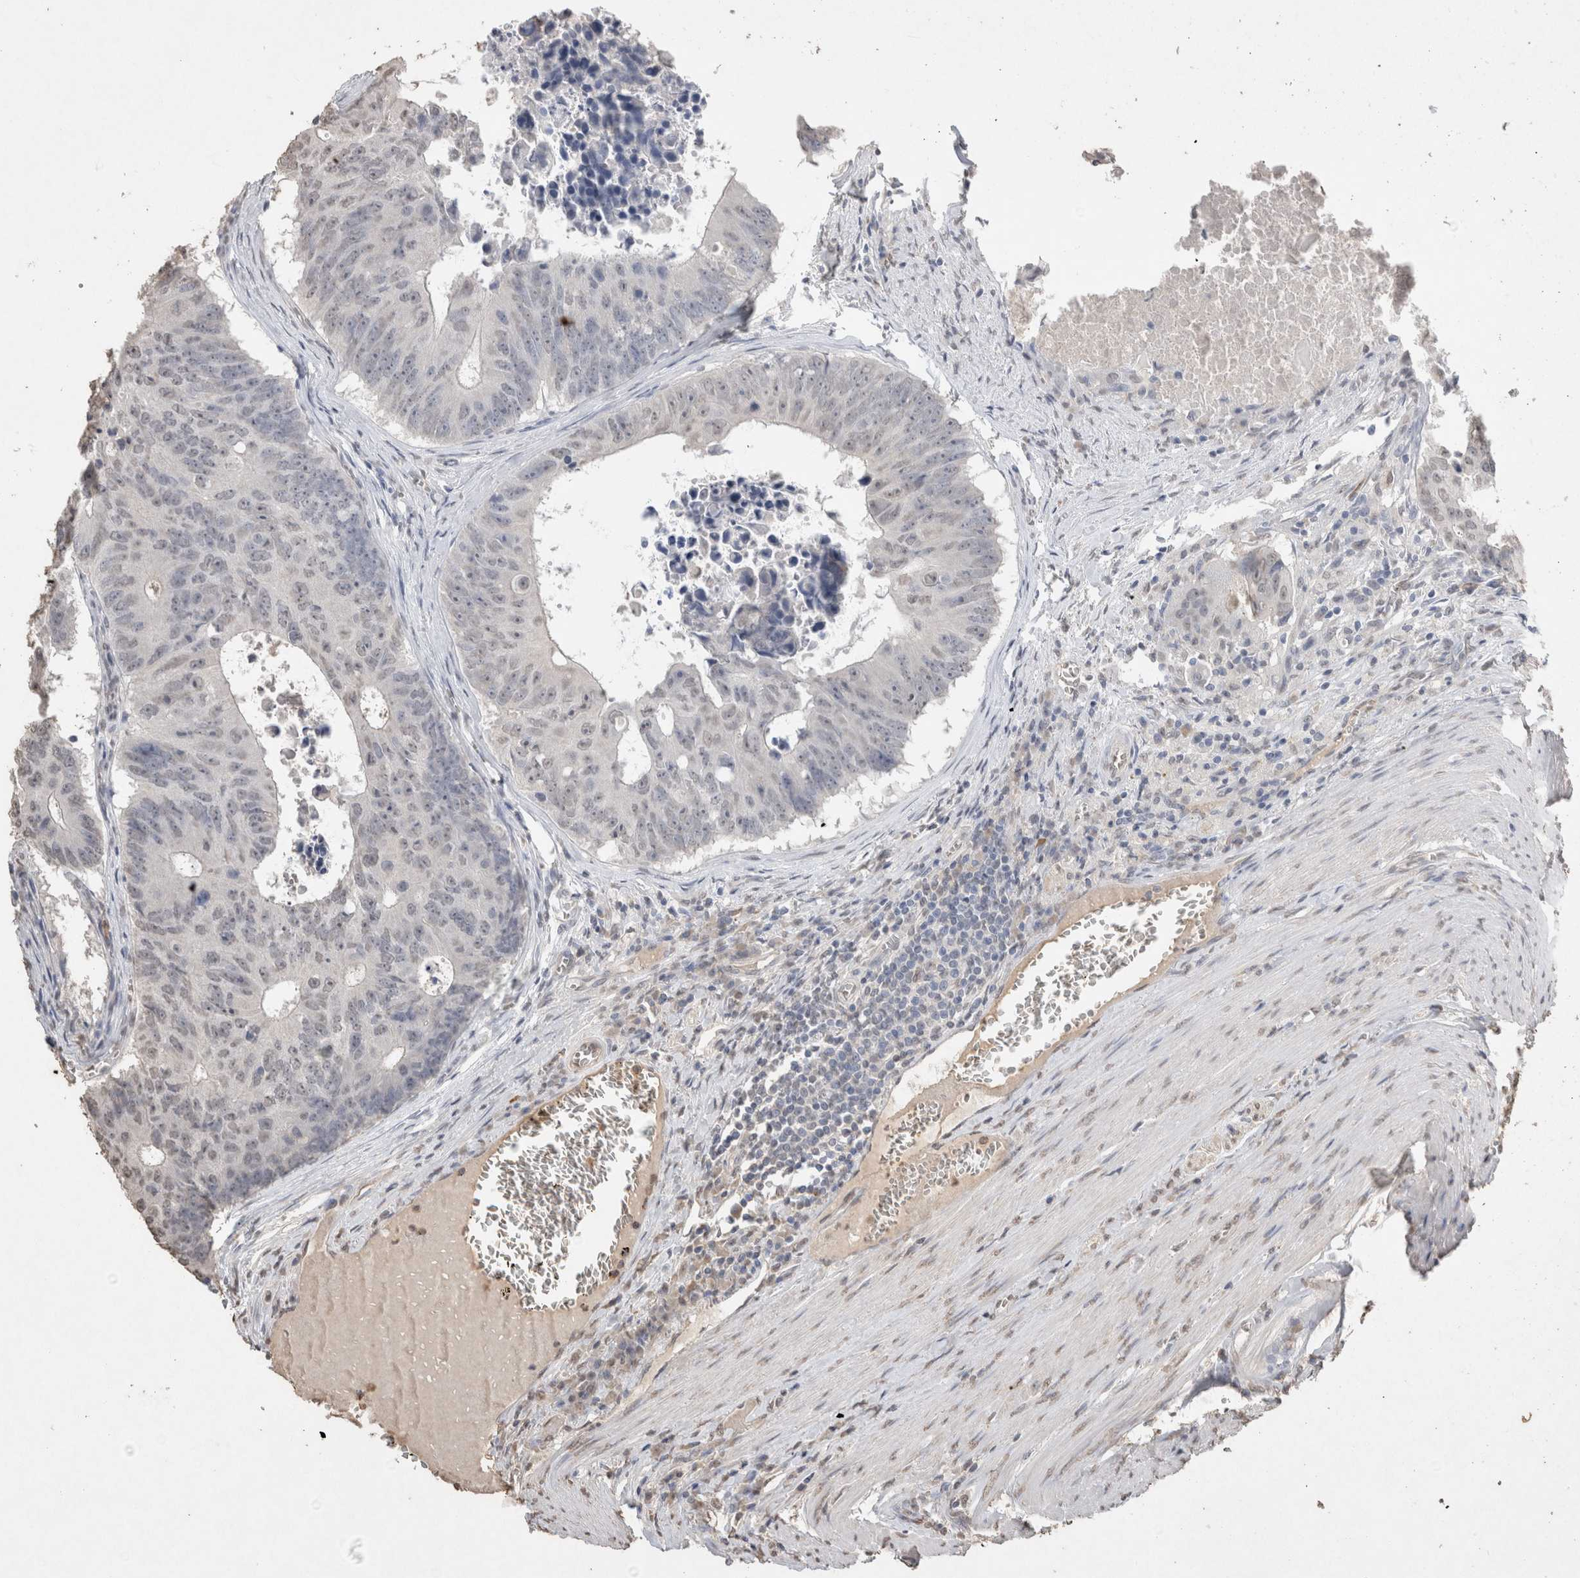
{"staining": {"intensity": "weak", "quantity": "<25%", "location": "nuclear"}, "tissue": "colorectal cancer", "cell_type": "Tumor cells", "image_type": "cancer", "snomed": [{"axis": "morphology", "description": "Adenocarcinoma, NOS"}, {"axis": "topography", "description": "Colon"}], "caption": "DAB immunohistochemical staining of human adenocarcinoma (colorectal) displays no significant staining in tumor cells.", "gene": "LGALS2", "patient": {"sex": "male", "age": 87}}